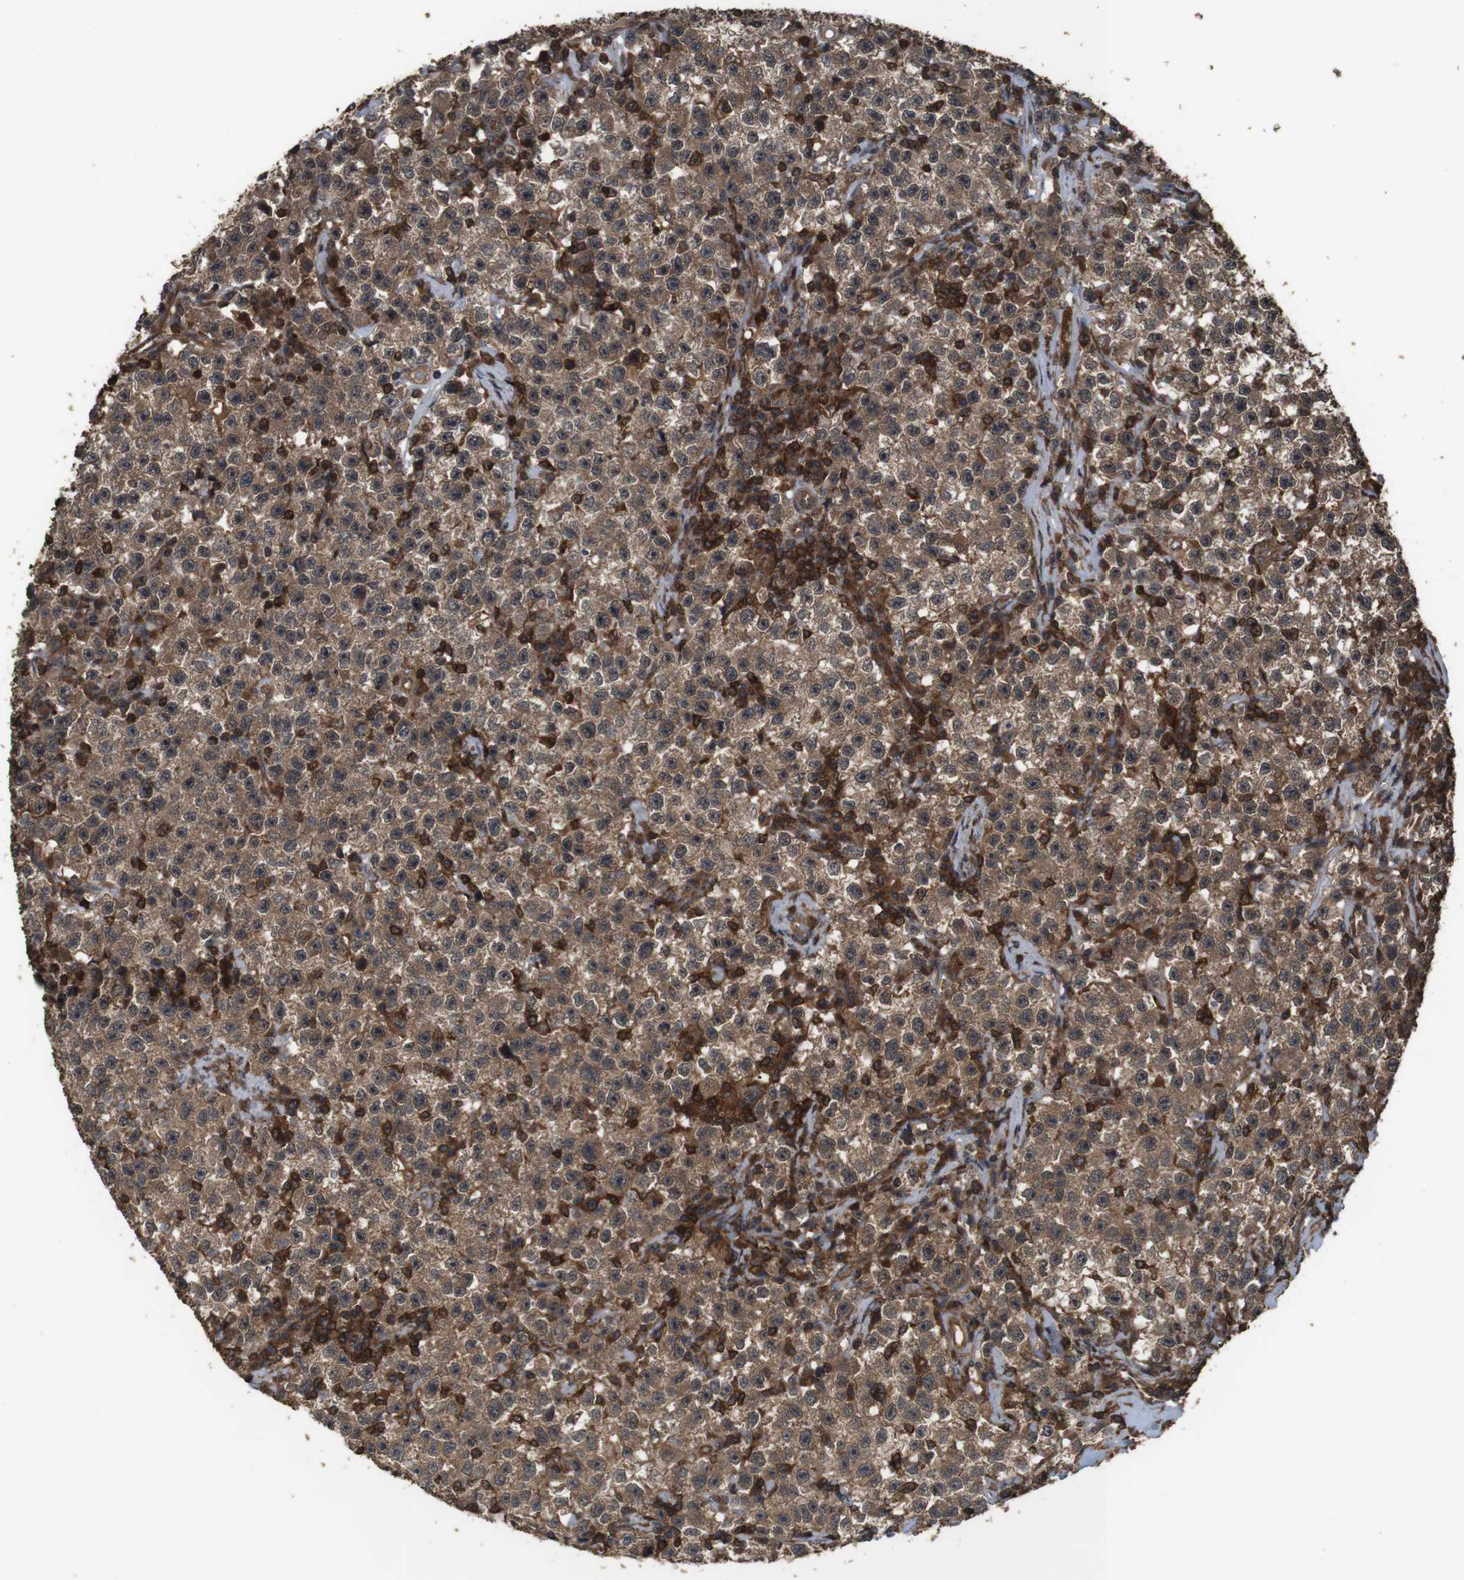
{"staining": {"intensity": "moderate", "quantity": ">75%", "location": "cytoplasmic/membranous"}, "tissue": "testis cancer", "cell_type": "Tumor cells", "image_type": "cancer", "snomed": [{"axis": "morphology", "description": "Seminoma, NOS"}, {"axis": "topography", "description": "Testis"}], "caption": "Brown immunohistochemical staining in seminoma (testis) demonstrates moderate cytoplasmic/membranous expression in approximately >75% of tumor cells. (DAB = brown stain, brightfield microscopy at high magnification).", "gene": "BAG4", "patient": {"sex": "male", "age": 22}}